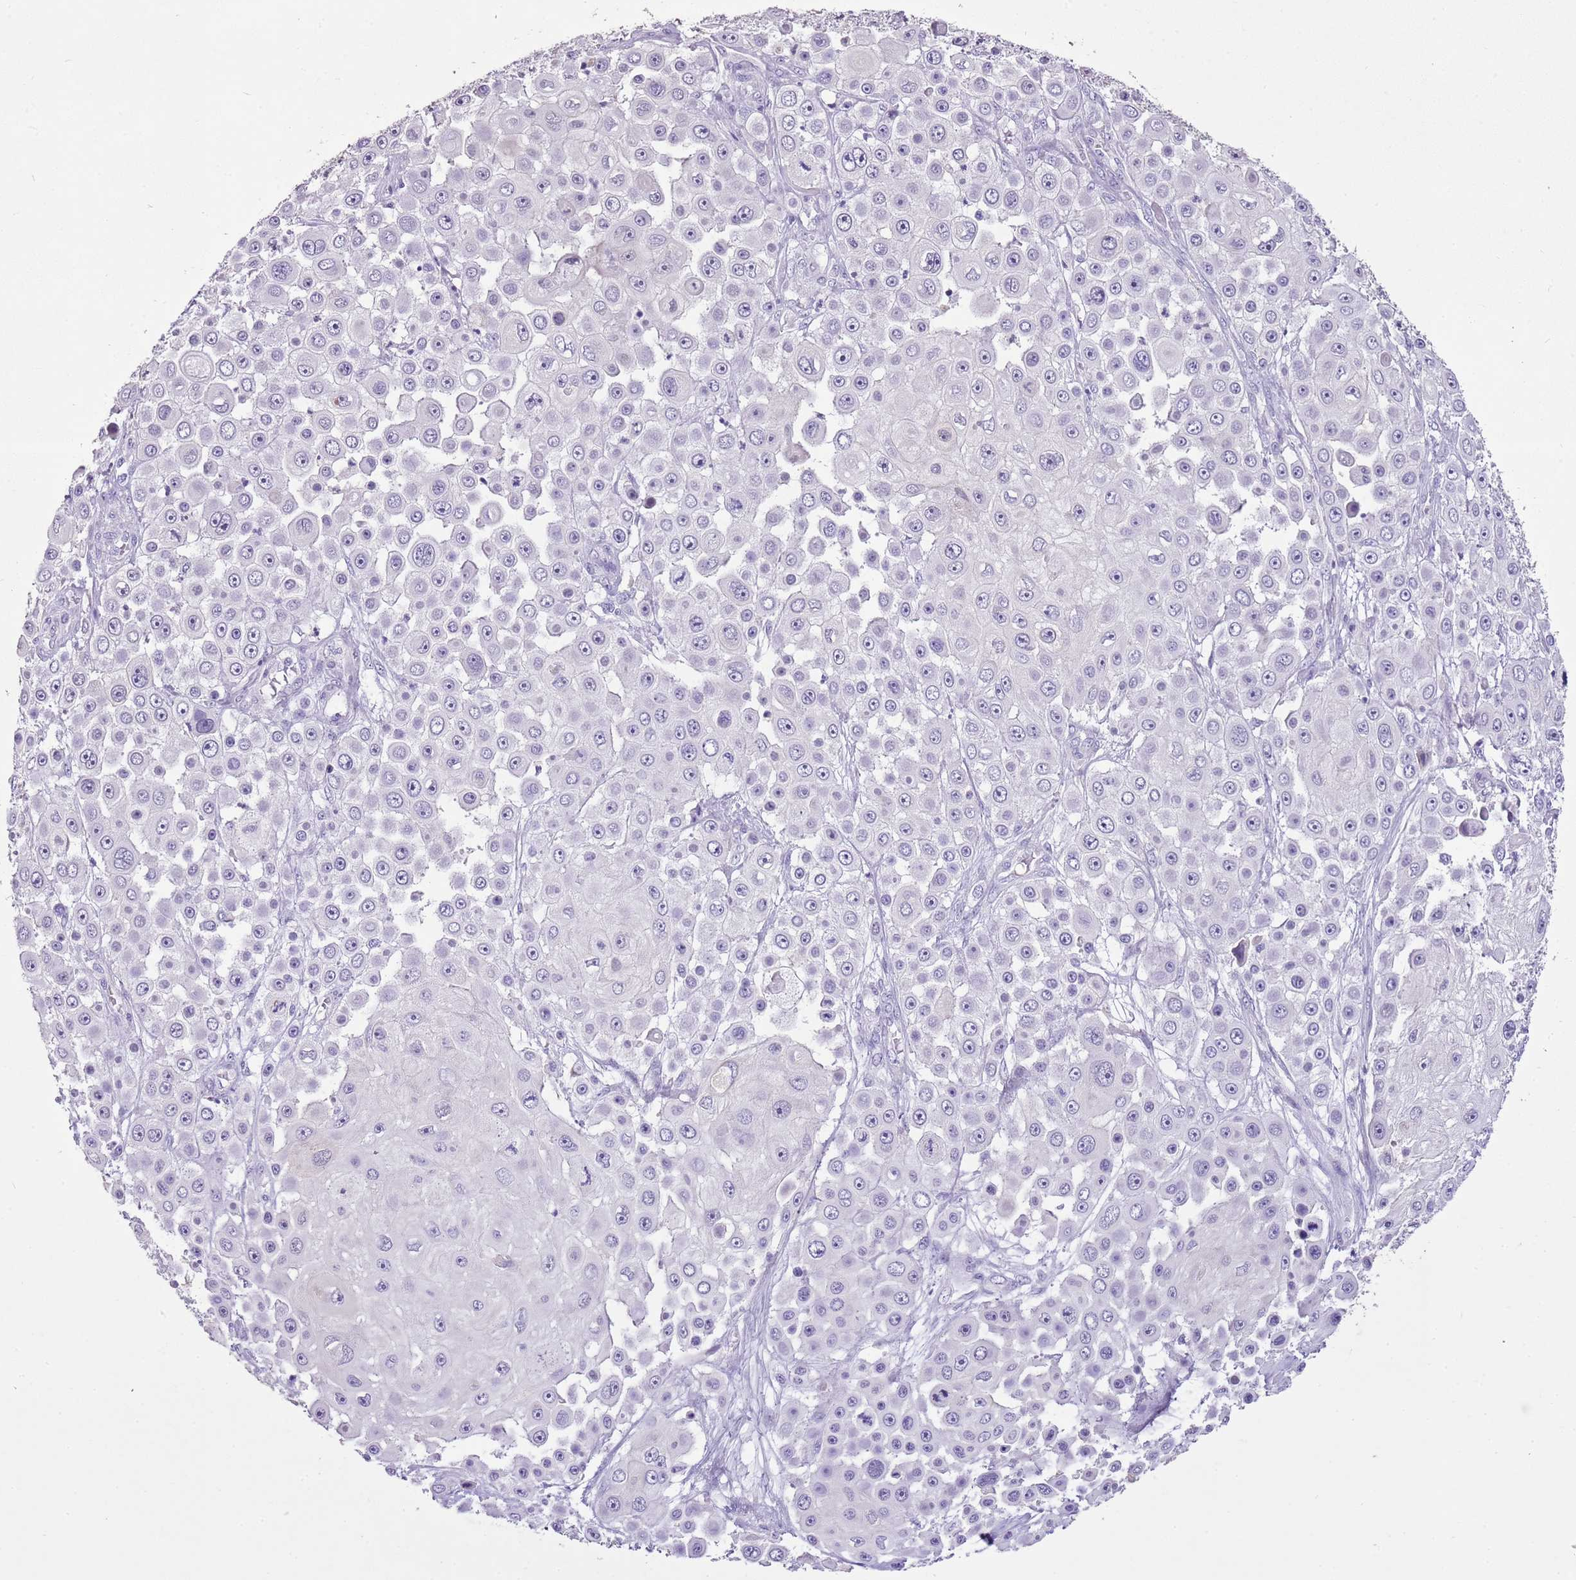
{"staining": {"intensity": "negative", "quantity": "none", "location": "none"}, "tissue": "skin cancer", "cell_type": "Tumor cells", "image_type": "cancer", "snomed": [{"axis": "morphology", "description": "Squamous cell carcinoma, NOS"}, {"axis": "topography", "description": "Skin"}], "caption": "The photomicrograph displays no significant positivity in tumor cells of squamous cell carcinoma (skin). Nuclei are stained in blue.", "gene": "XPO7", "patient": {"sex": "male", "age": 67}}